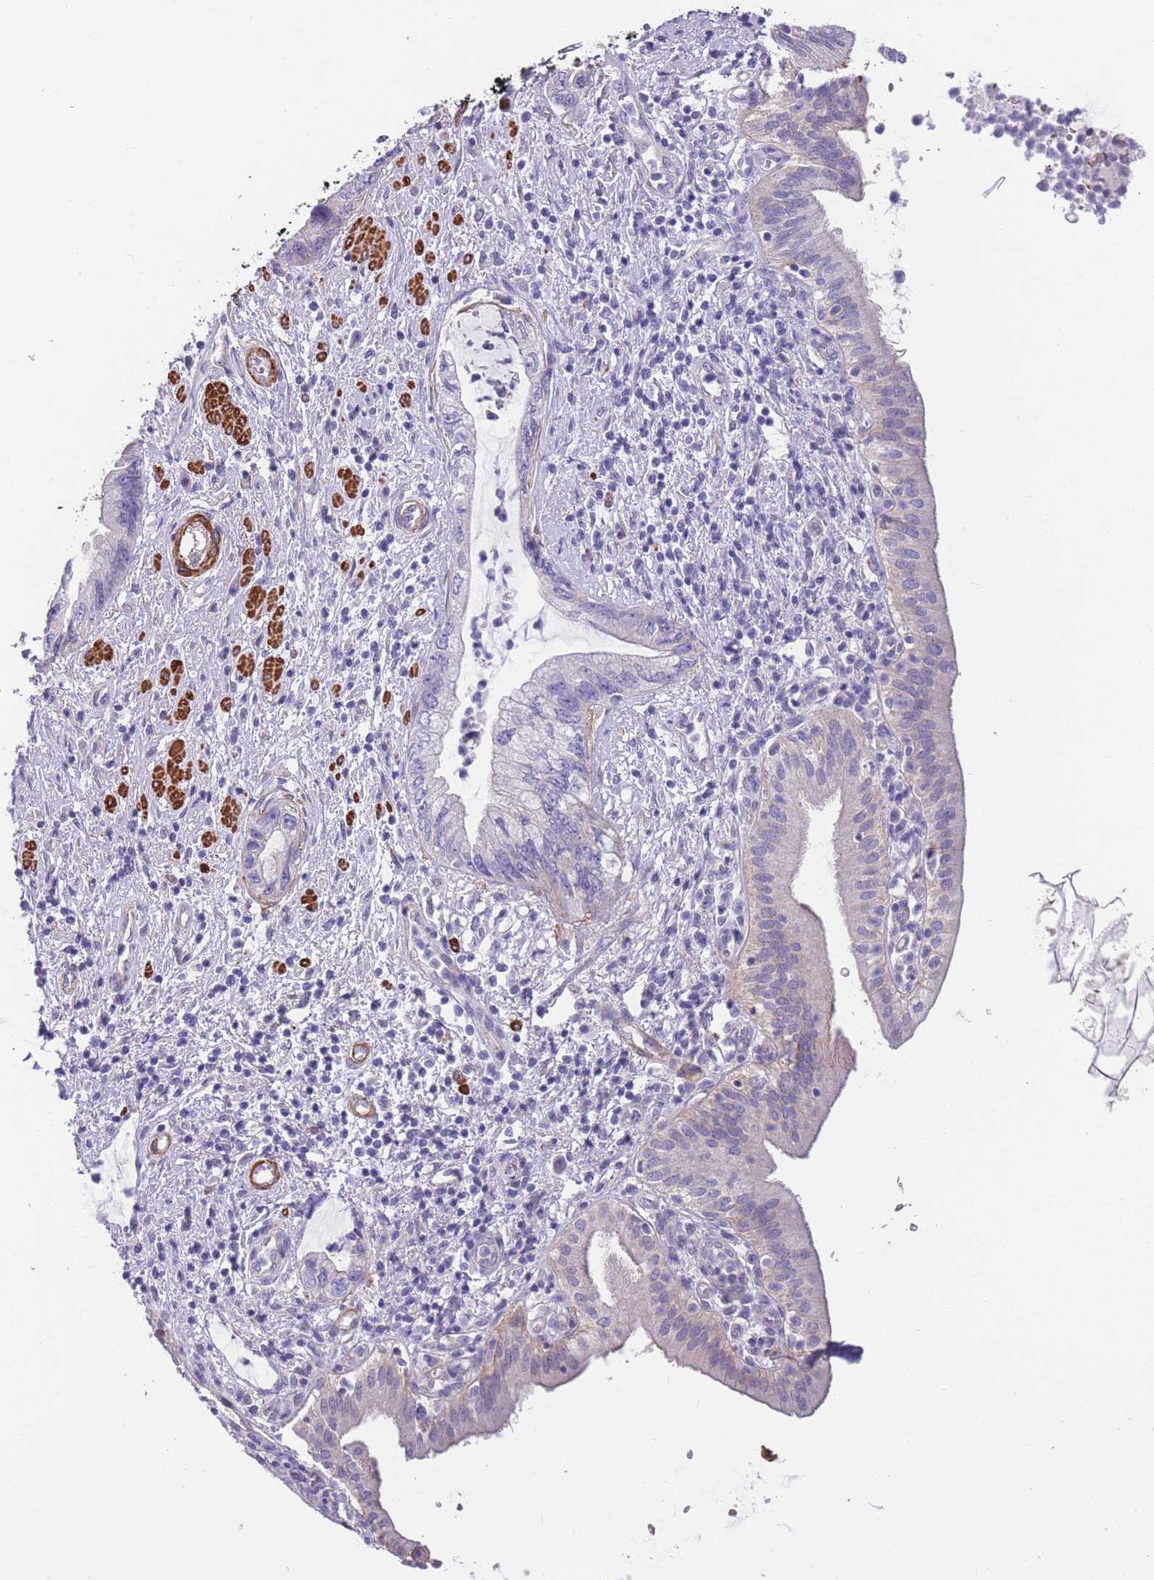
{"staining": {"intensity": "negative", "quantity": "none", "location": "none"}, "tissue": "pancreatic cancer", "cell_type": "Tumor cells", "image_type": "cancer", "snomed": [{"axis": "morphology", "description": "Adenocarcinoma, NOS"}, {"axis": "topography", "description": "Pancreas"}], "caption": "Immunohistochemistry micrograph of neoplastic tissue: human pancreatic cancer (adenocarcinoma) stained with DAB shows no significant protein positivity in tumor cells.", "gene": "FAM124A", "patient": {"sex": "female", "age": 73}}